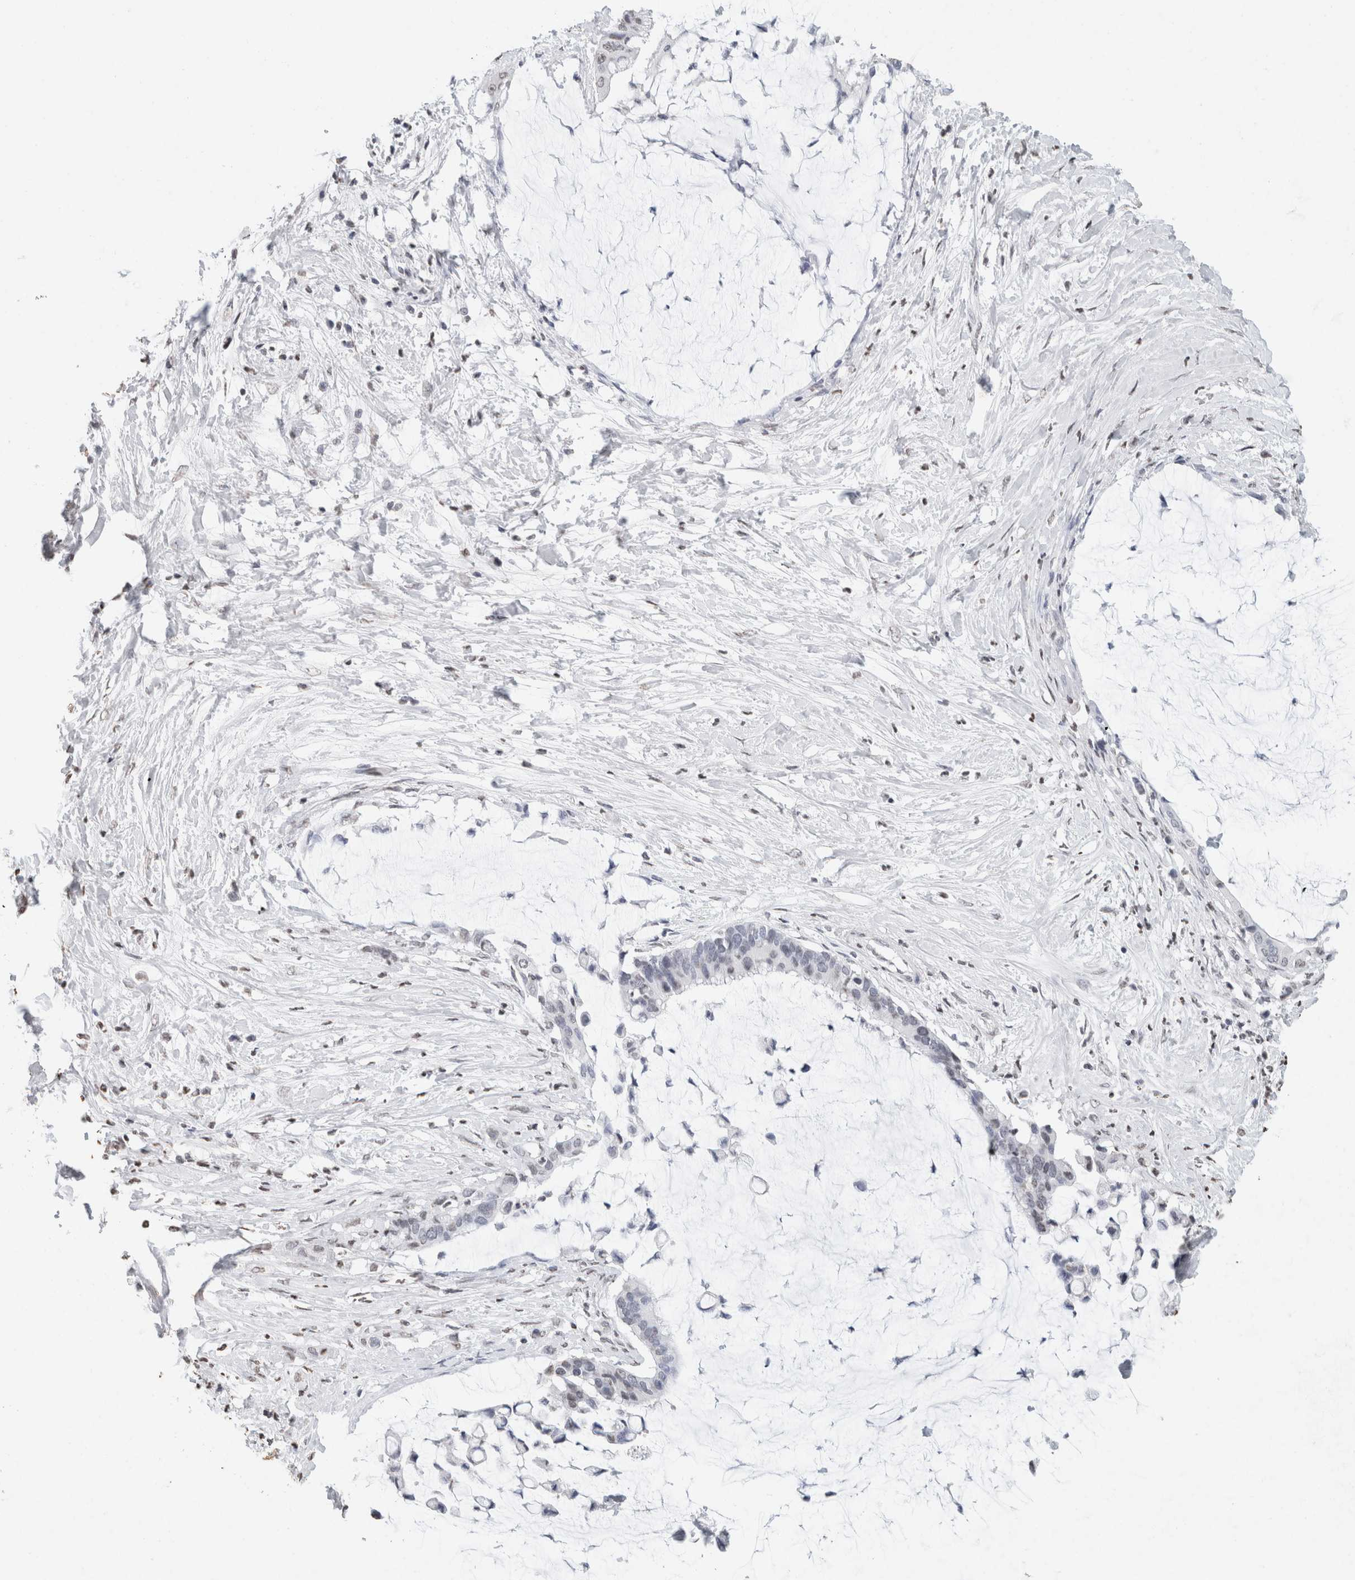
{"staining": {"intensity": "negative", "quantity": "none", "location": "none"}, "tissue": "pancreatic cancer", "cell_type": "Tumor cells", "image_type": "cancer", "snomed": [{"axis": "morphology", "description": "Adenocarcinoma, NOS"}, {"axis": "topography", "description": "Pancreas"}], "caption": "DAB (3,3'-diaminobenzidine) immunohistochemical staining of human adenocarcinoma (pancreatic) displays no significant positivity in tumor cells.", "gene": "CNTN1", "patient": {"sex": "male", "age": 41}}